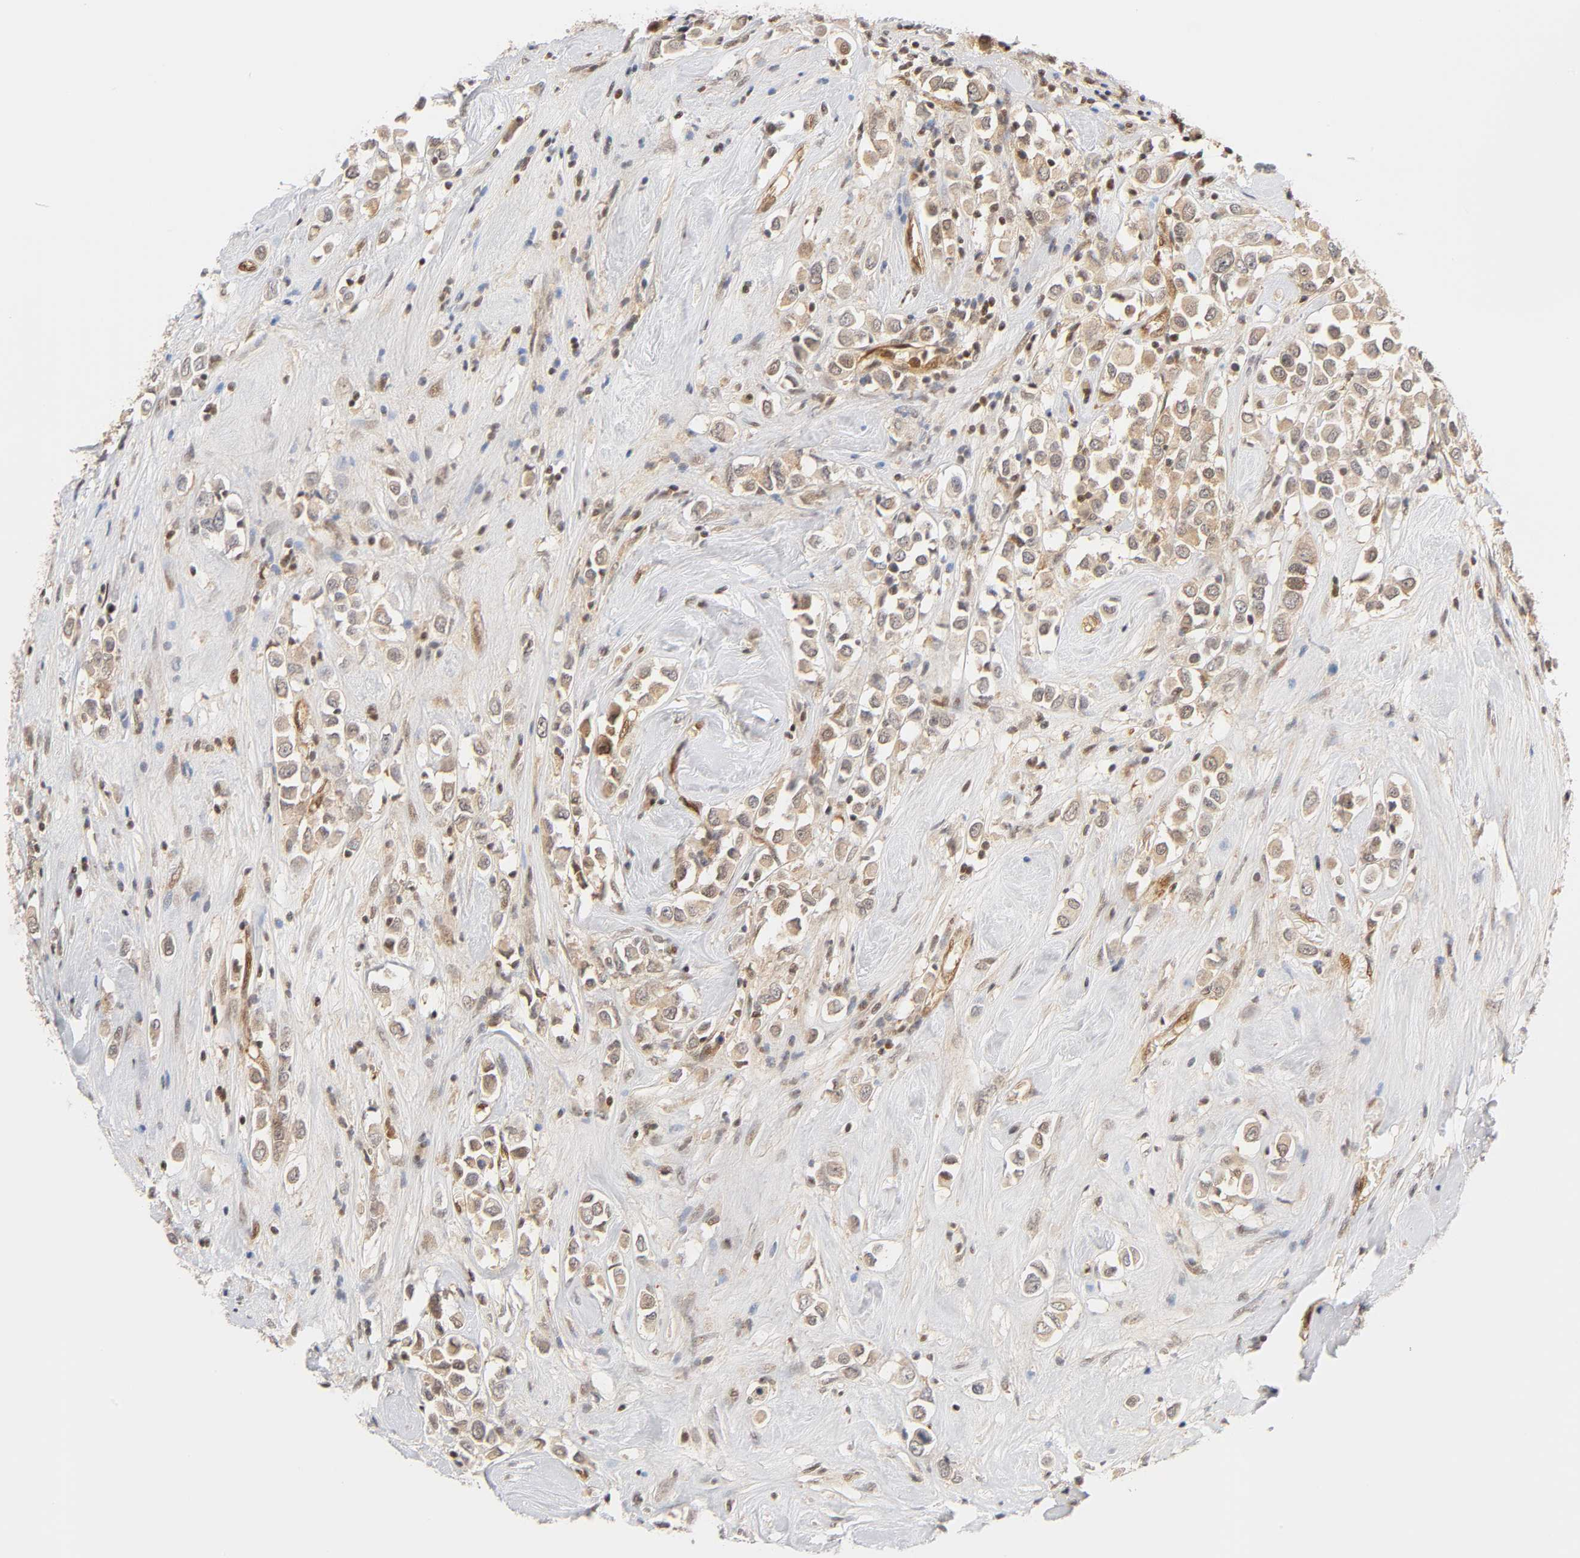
{"staining": {"intensity": "weak", "quantity": ">75%", "location": "cytoplasmic/membranous,nuclear"}, "tissue": "breast cancer", "cell_type": "Tumor cells", "image_type": "cancer", "snomed": [{"axis": "morphology", "description": "Duct carcinoma"}, {"axis": "topography", "description": "Breast"}], "caption": "Intraductal carcinoma (breast) was stained to show a protein in brown. There is low levels of weak cytoplasmic/membranous and nuclear positivity in approximately >75% of tumor cells.", "gene": "CDC37", "patient": {"sex": "female", "age": 61}}